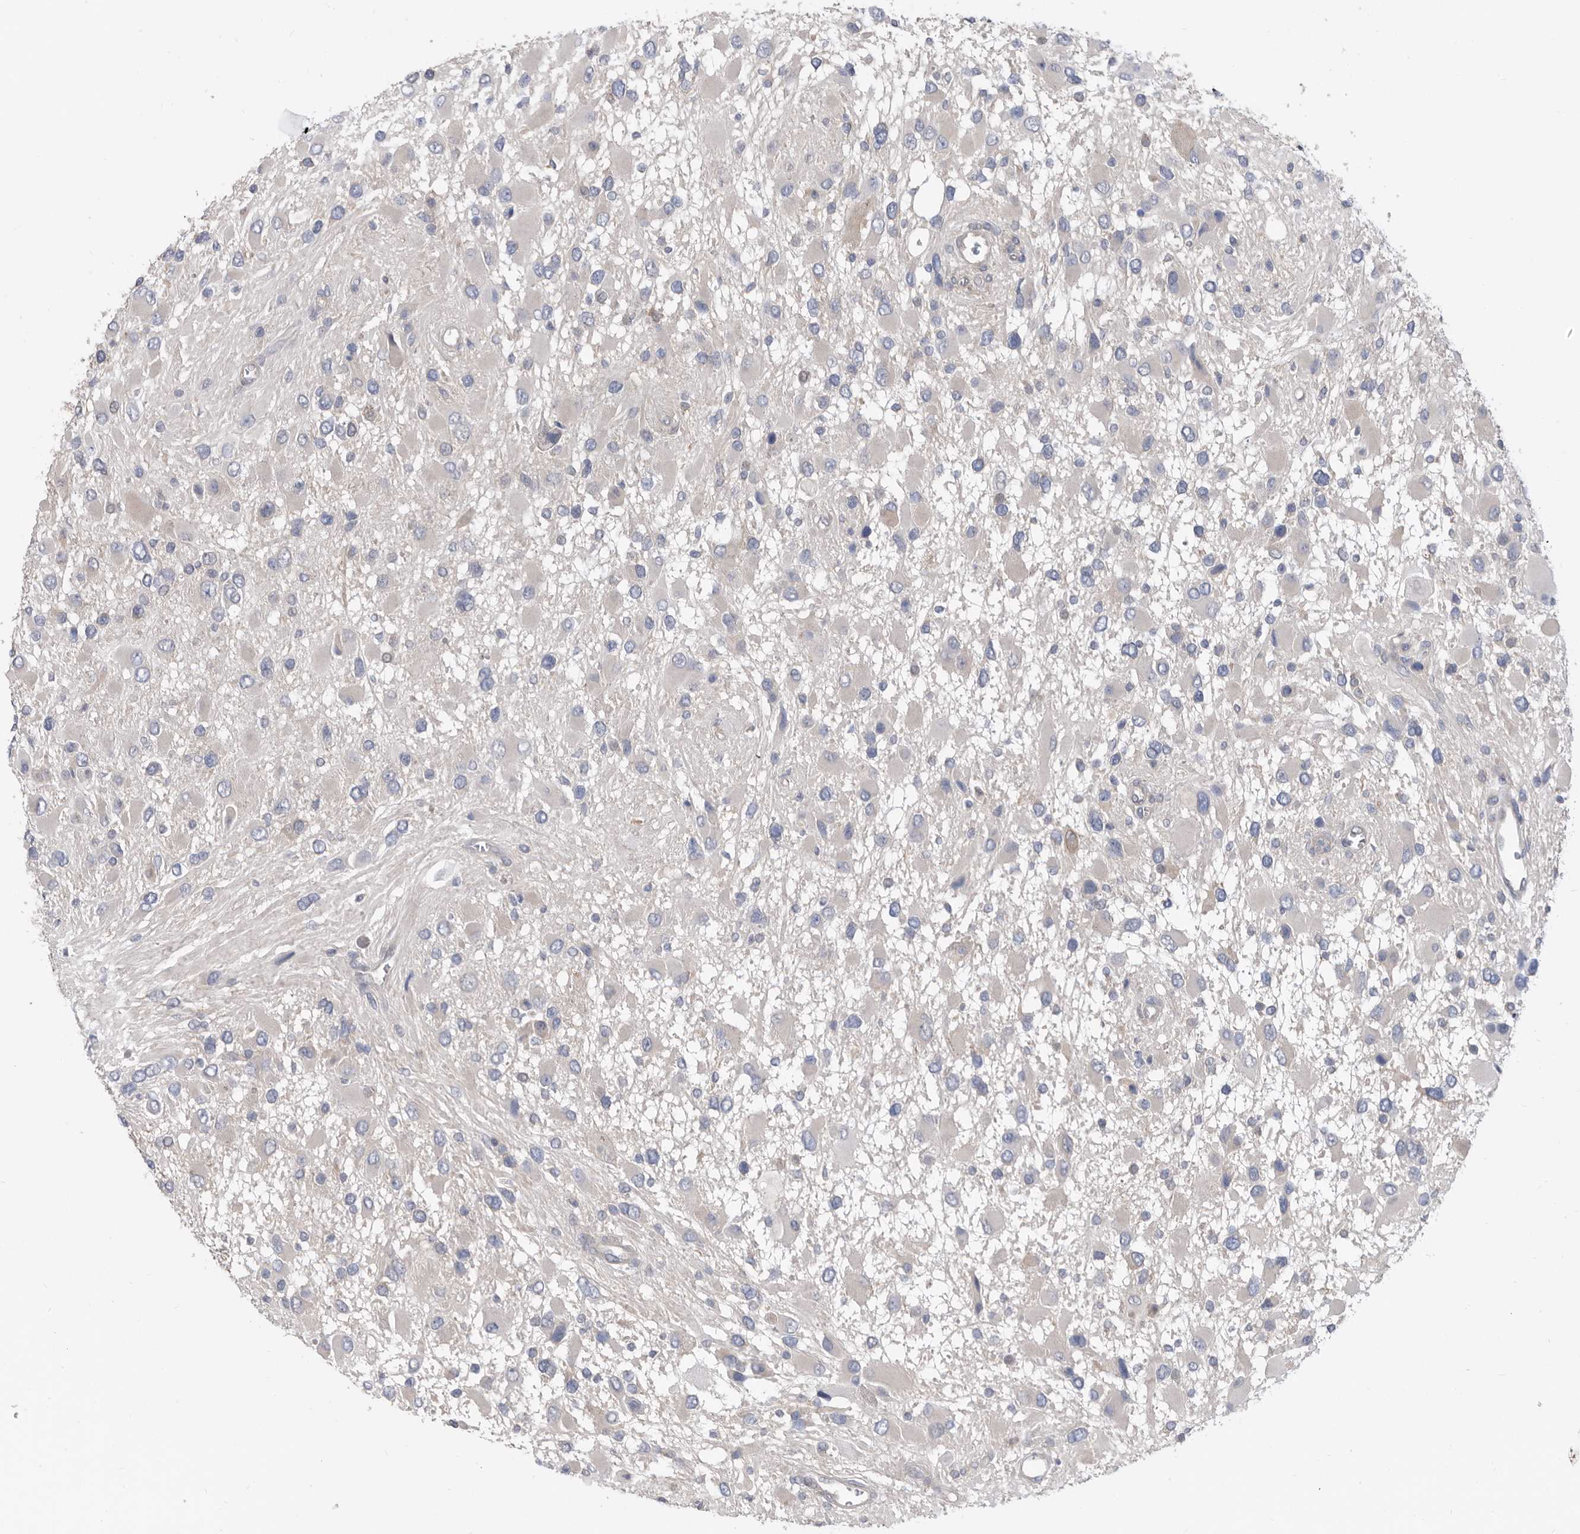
{"staining": {"intensity": "negative", "quantity": "none", "location": "none"}, "tissue": "glioma", "cell_type": "Tumor cells", "image_type": "cancer", "snomed": [{"axis": "morphology", "description": "Glioma, malignant, High grade"}, {"axis": "topography", "description": "Brain"}], "caption": "This is a photomicrograph of immunohistochemistry staining of glioma, which shows no staining in tumor cells.", "gene": "CCT4", "patient": {"sex": "male", "age": 53}}